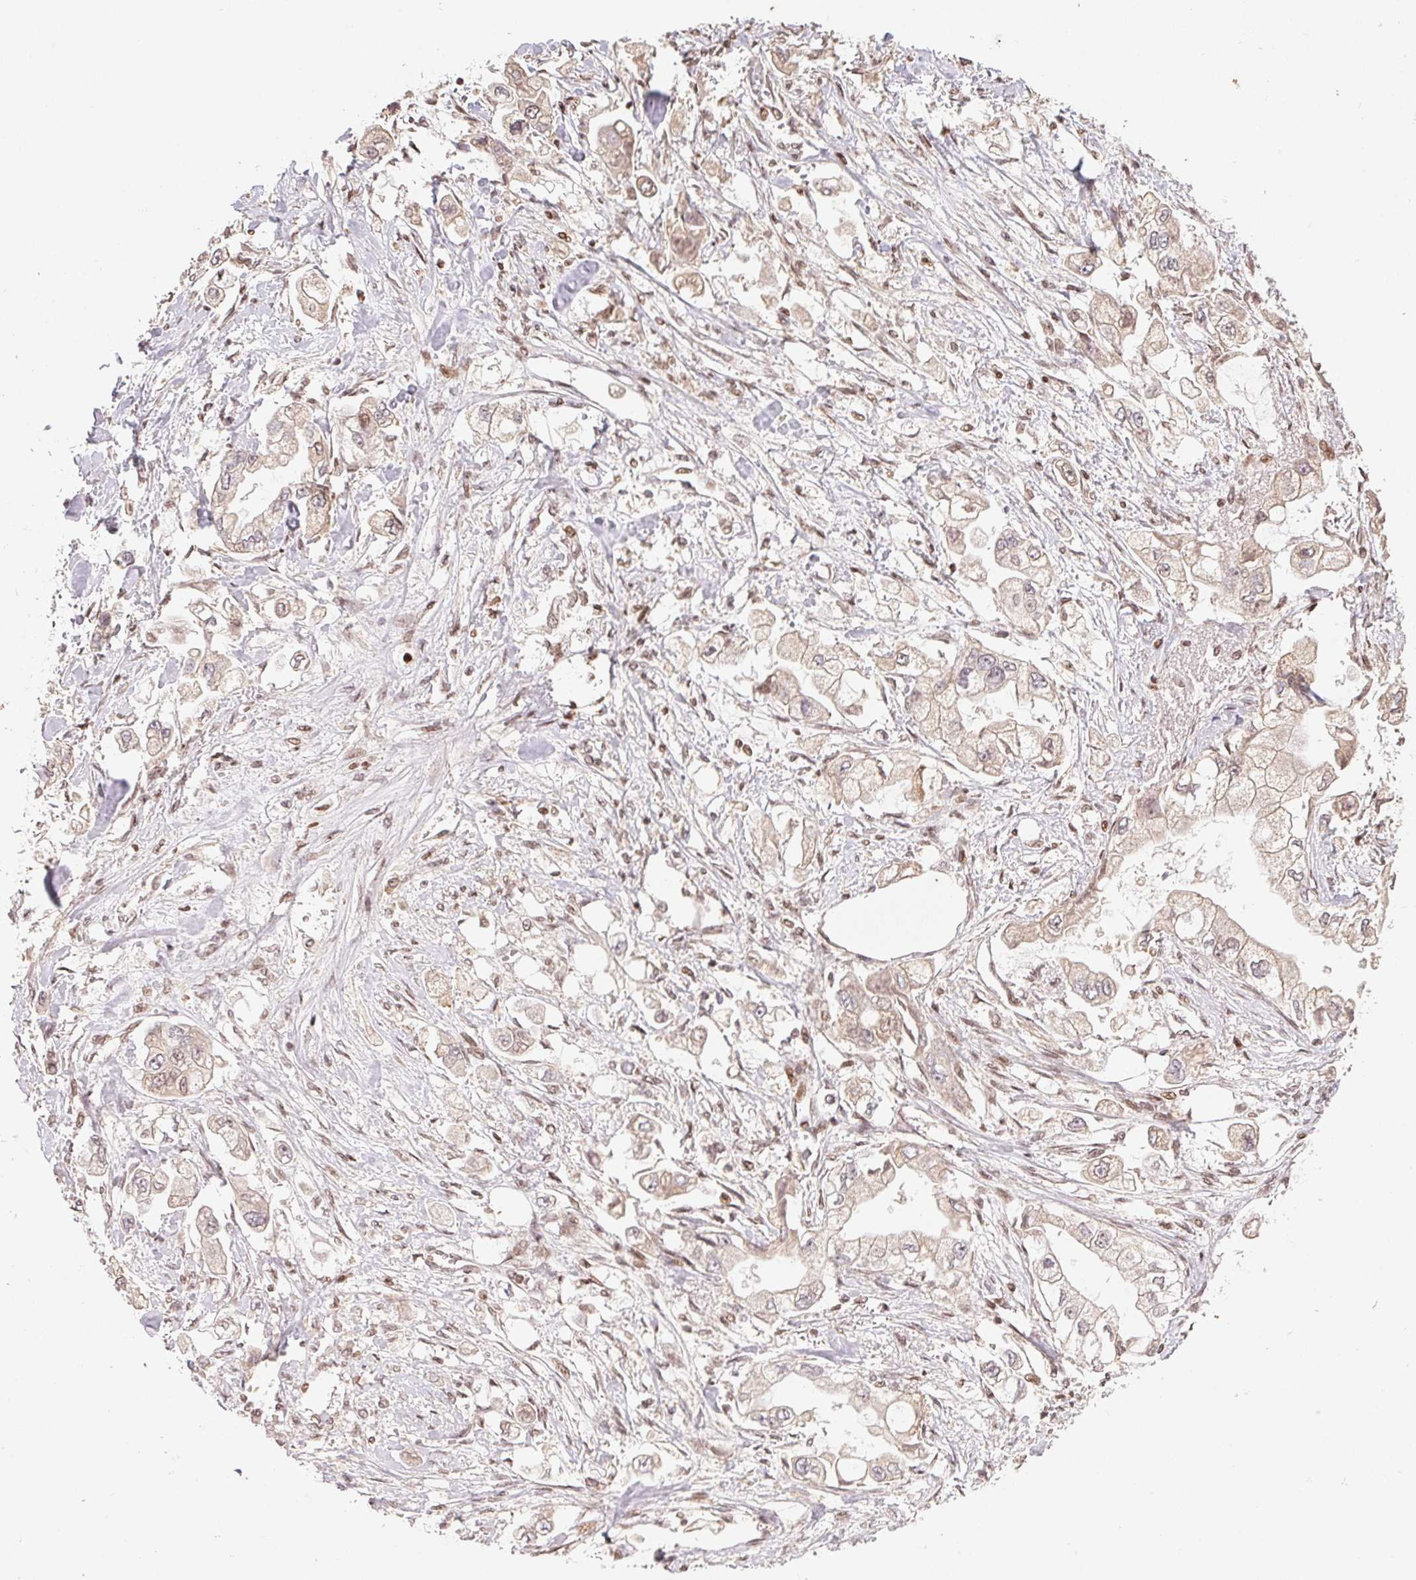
{"staining": {"intensity": "weak", "quantity": ">75%", "location": "cytoplasmic/membranous,nuclear"}, "tissue": "stomach cancer", "cell_type": "Tumor cells", "image_type": "cancer", "snomed": [{"axis": "morphology", "description": "Adenocarcinoma, NOS"}, {"axis": "topography", "description": "Stomach"}], "caption": "The micrograph displays staining of stomach adenocarcinoma, revealing weak cytoplasmic/membranous and nuclear protein staining (brown color) within tumor cells.", "gene": "MAPKAPK2", "patient": {"sex": "male", "age": 62}}